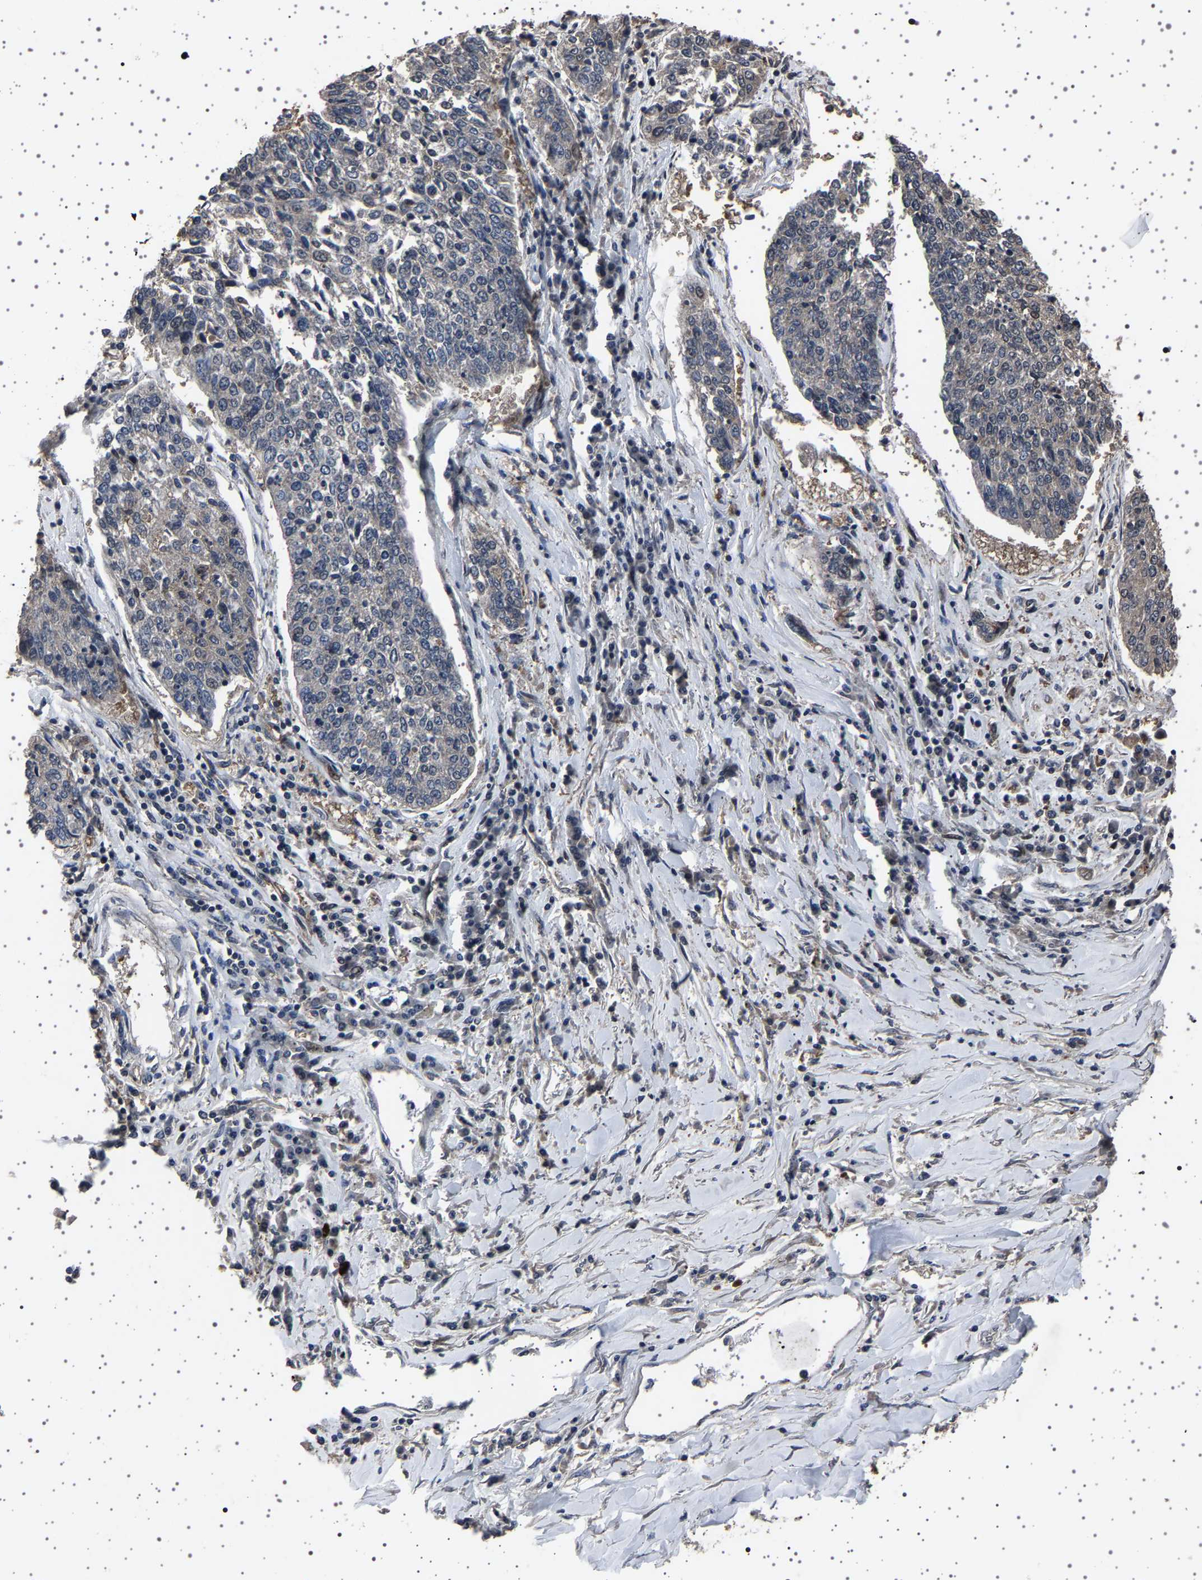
{"staining": {"intensity": "negative", "quantity": "none", "location": "none"}, "tissue": "lung cancer", "cell_type": "Tumor cells", "image_type": "cancer", "snomed": [{"axis": "morphology", "description": "Normal tissue, NOS"}, {"axis": "morphology", "description": "Squamous cell carcinoma, NOS"}, {"axis": "topography", "description": "Cartilage tissue"}, {"axis": "topography", "description": "Bronchus"}, {"axis": "topography", "description": "Lung"}], "caption": "Protein analysis of lung cancer (squamous cell carcinoma) exhibits no significant positivity in tumor cells.", "gene": "NCKAP1", "patient": {"sex": "female", "age": 49}}